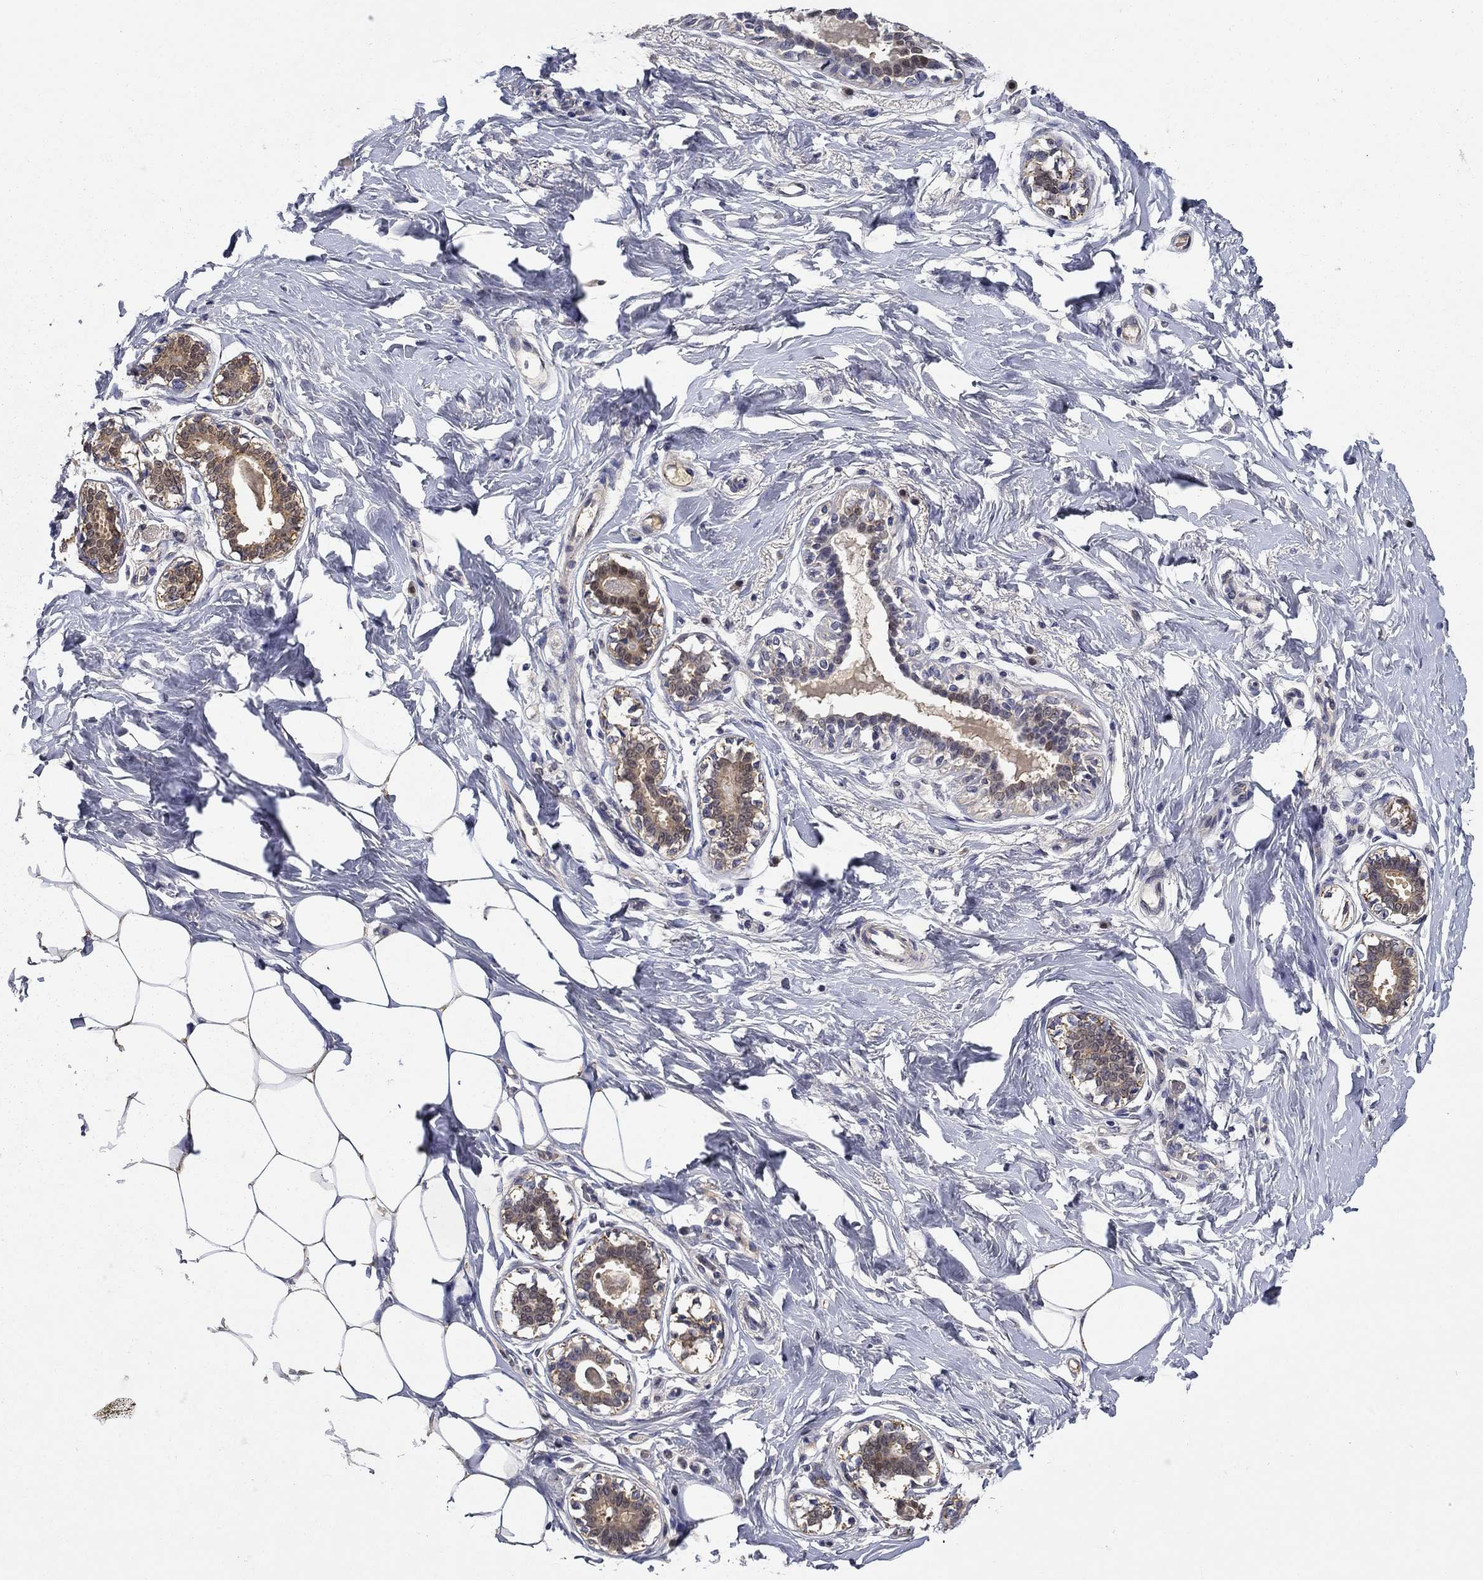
{"staining": {"intensity": "negative", "quantity": "none", "location": "none"}, "tissue": "breast", "cell_type": "Adipocytes", "image_type": "normal", "snomed": [{"axis": "morphology", "description": "Normal tissue, NOS"}, {"axis": "morphology", "description": "Lobular carcinoma, in situ"}, {"axis": "topography", "description": "Breast"}], "caption": "IHC histopathology image of normal breast stained for a protein (brown), which shows no positivity in adipocytes. (DAB immunohistochemistry visualized using brightfield microscopy, high magnification).", "gene": "DDTL", "patient": {"sex": "female", "age": 35}}